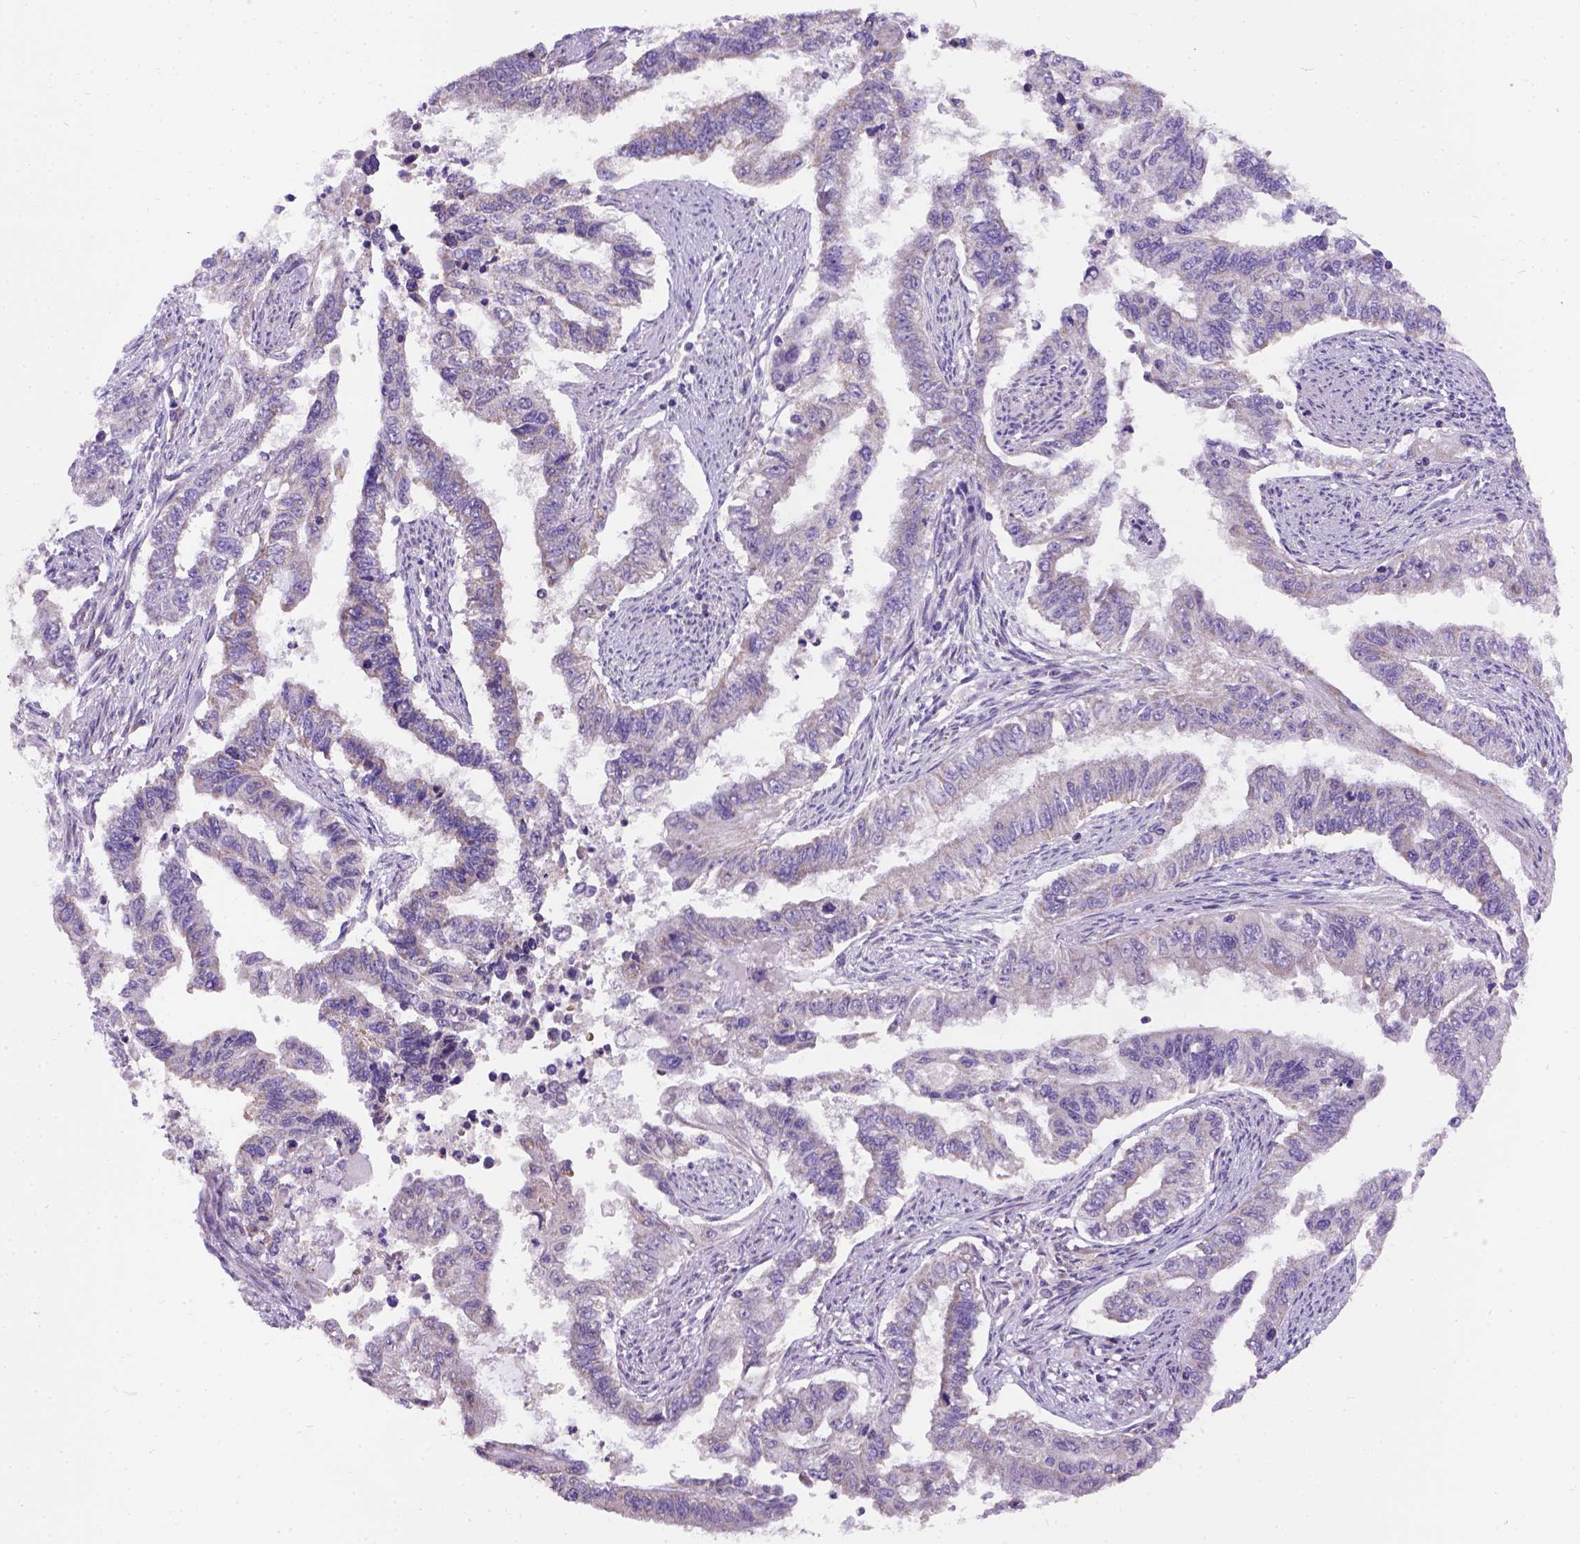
{"staining": {"intensity": "weak", "quantity": "<25%", "location": "cytoplasmic/membranous"}, "tissue": "endometrial cancer", "cell_type": "Tumor cells", "image_type": "cancer", "snomed": [{"axis": "morphology", "description": "Adenocarcinoma, NOS"}, {"axis": "topography", "description": "Uterus"}], "caption": "Tumor cells show no significant staining in adenocarcinoma (endometrial).", "gene": "L2HGDH", "patient": {"sex": "female", "age": 59}}